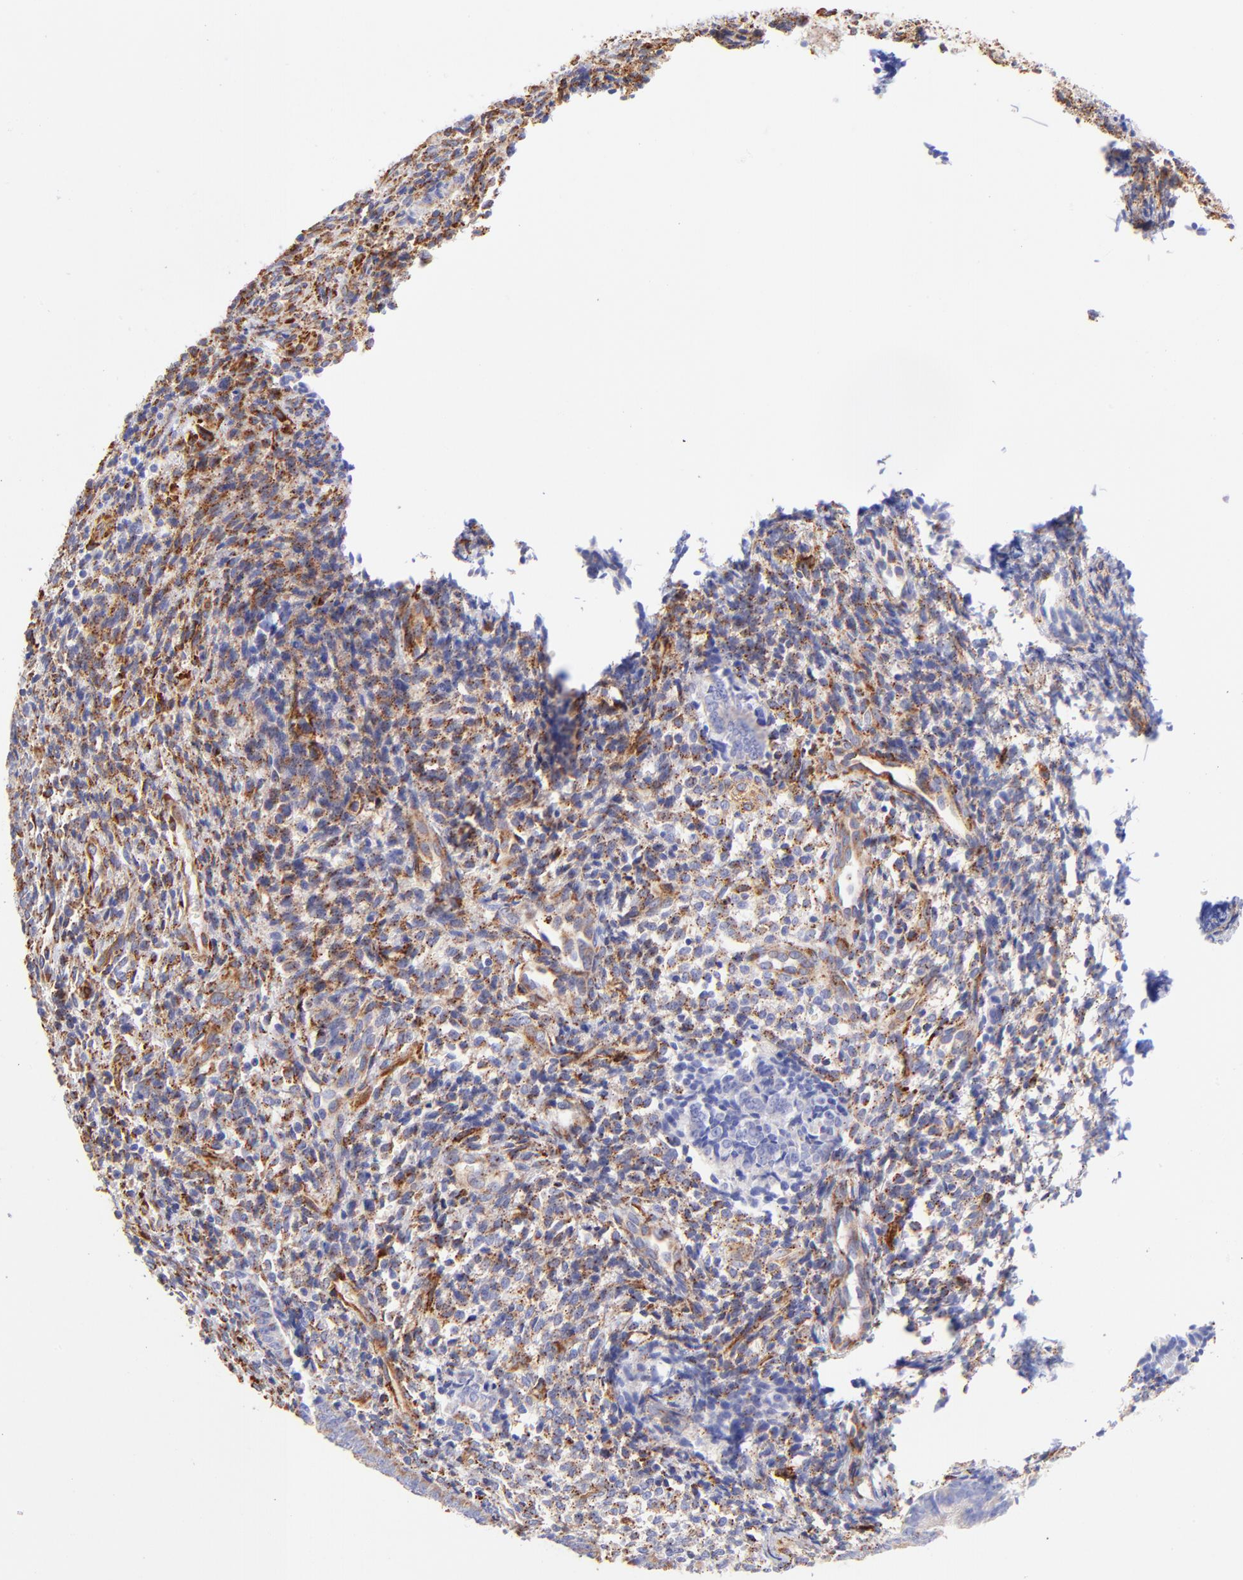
{"staining": {"intensity": "weak", "quantity": ">75%", "location": "cytoplasmic/membranous"}, "tissue": "endometrium", "cell_type": "Cells in endometrial stroma", "image_type": "normal", "snomed": [{"axis": "morphology", "description": "Normal tissue, NOS"}, {"axis": "topography", "description": "Uterus"}, {"axis": "topography", "description": "Endometrium"}], "caption": "Protein expression analysis of benign endometrium displays weak cytoplasmic/membranous staining in approximately >75% of cells in endometrial stroma. (Stains: DAB in brown, nuclei in blue, Microscopy: brightfield microscopy at high magnification).", "gene": "SPARC", "patient": {"sex": "female", "age": 33}}